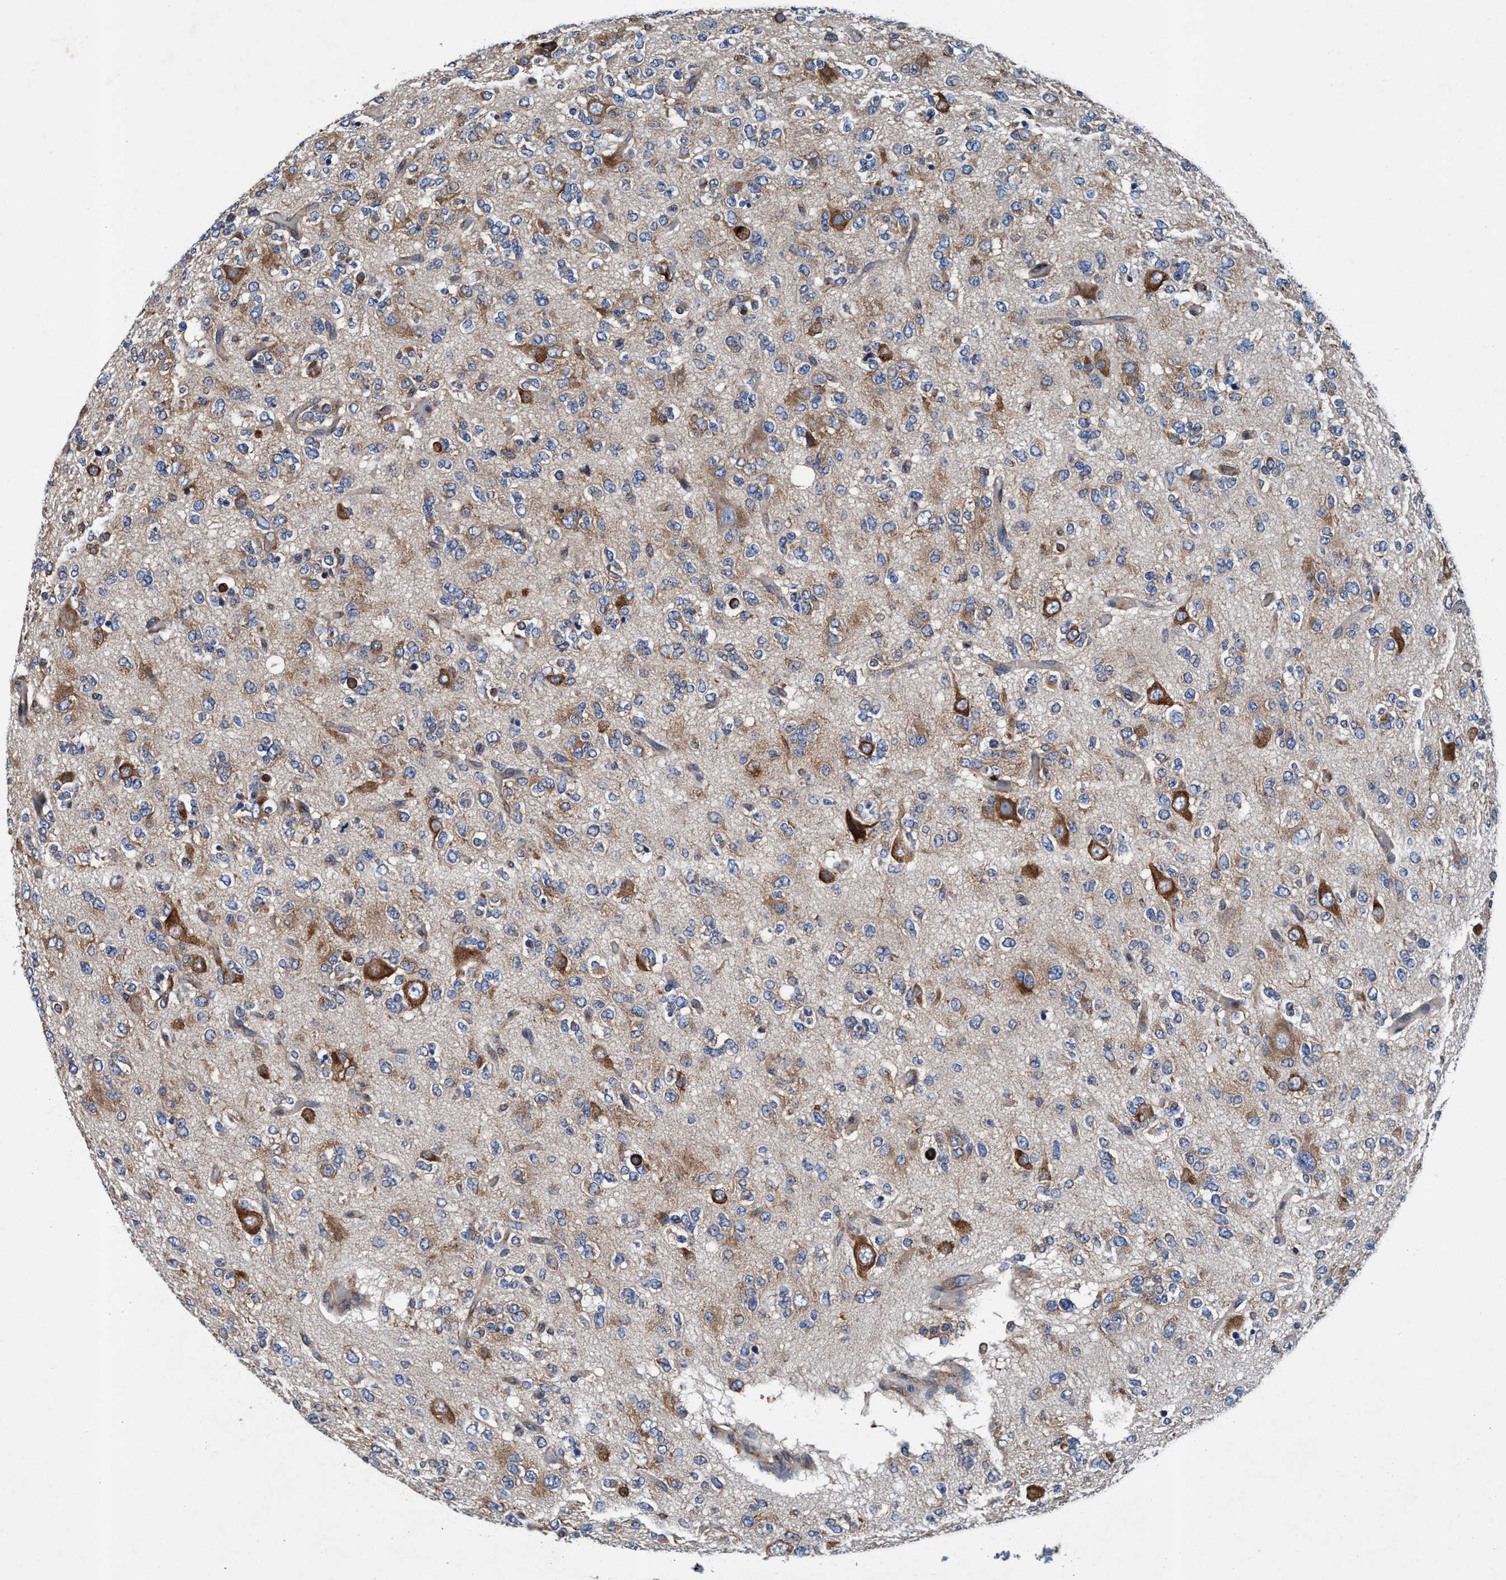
{"staining": {"intensity": "weak", "quantity": "25%-75%", "location": "cytoplasmic/membranous"}, "tissue": "glioma", "cell_type": "Tumor cells", "image_type": "cancer", "snomed": [{"axis": "morphology", "description": "Glioma, malignant, Low grade"}, {"axis": "topography", "description": "Brain"}], "caption": "Glioma stained with a protein marker exhibits weak staining in tumor cells.", "gene": "ENDOG", "patient": {"sex": "male", "age": 38}}